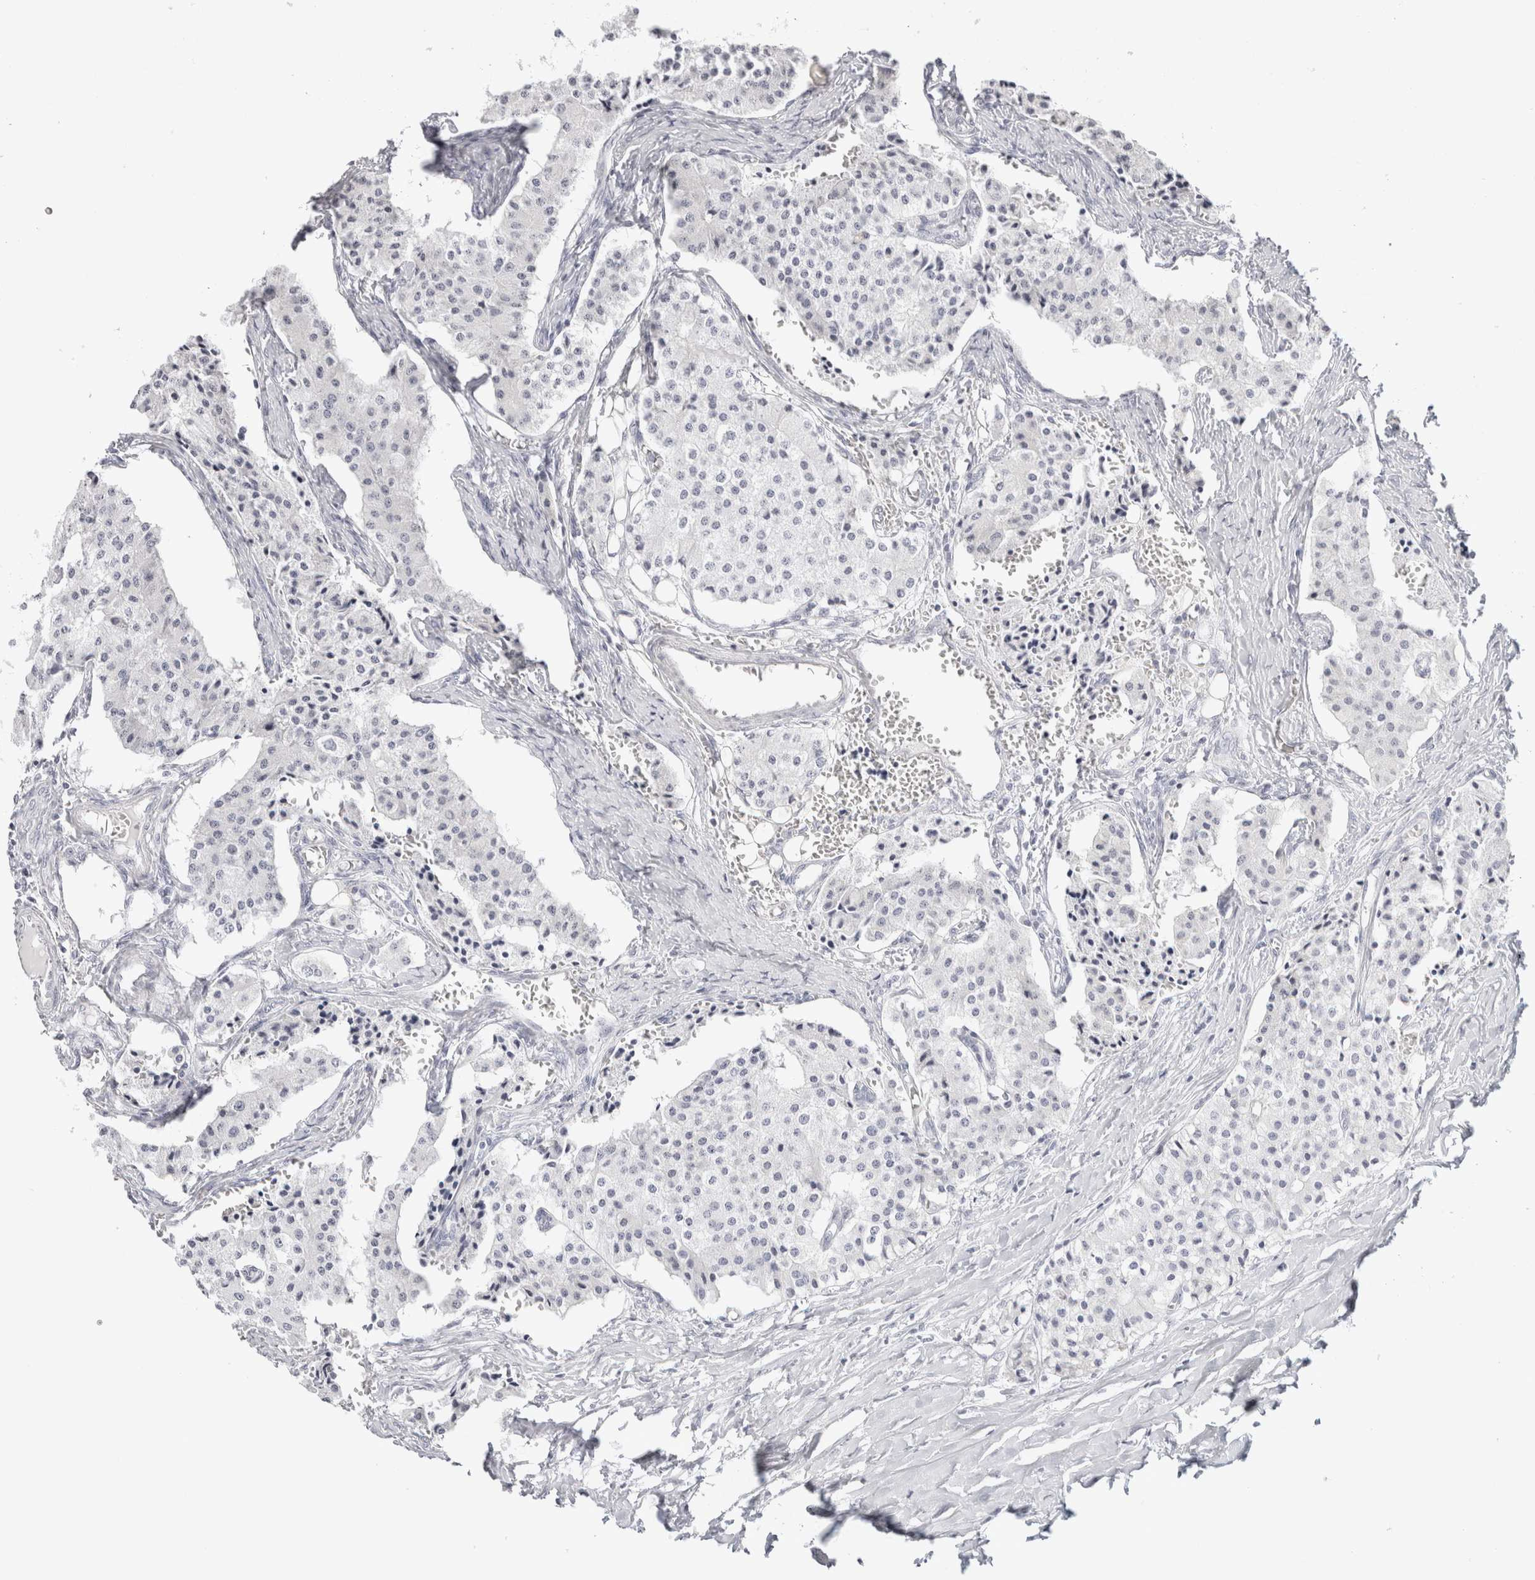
{"staining": {"intensity": "negative", "quantity": "none", "location": "none"}, "tissue": "carcinoid", "cell_type": "Tumor cells", "image_type": "cancer", "snomed": [{"axis": "morphology", "description": "Carcinoid, malignant, NOS"}, {"axis": "topography", "description": "Colon"}], "caption": "An IHC micrograph of carcinoid (malignant) is shown. There is no staining in tumor cells of carcinoid (malignant).", "gene": "GARIN1A", "patient": {"sex": "female", "age": 52}}